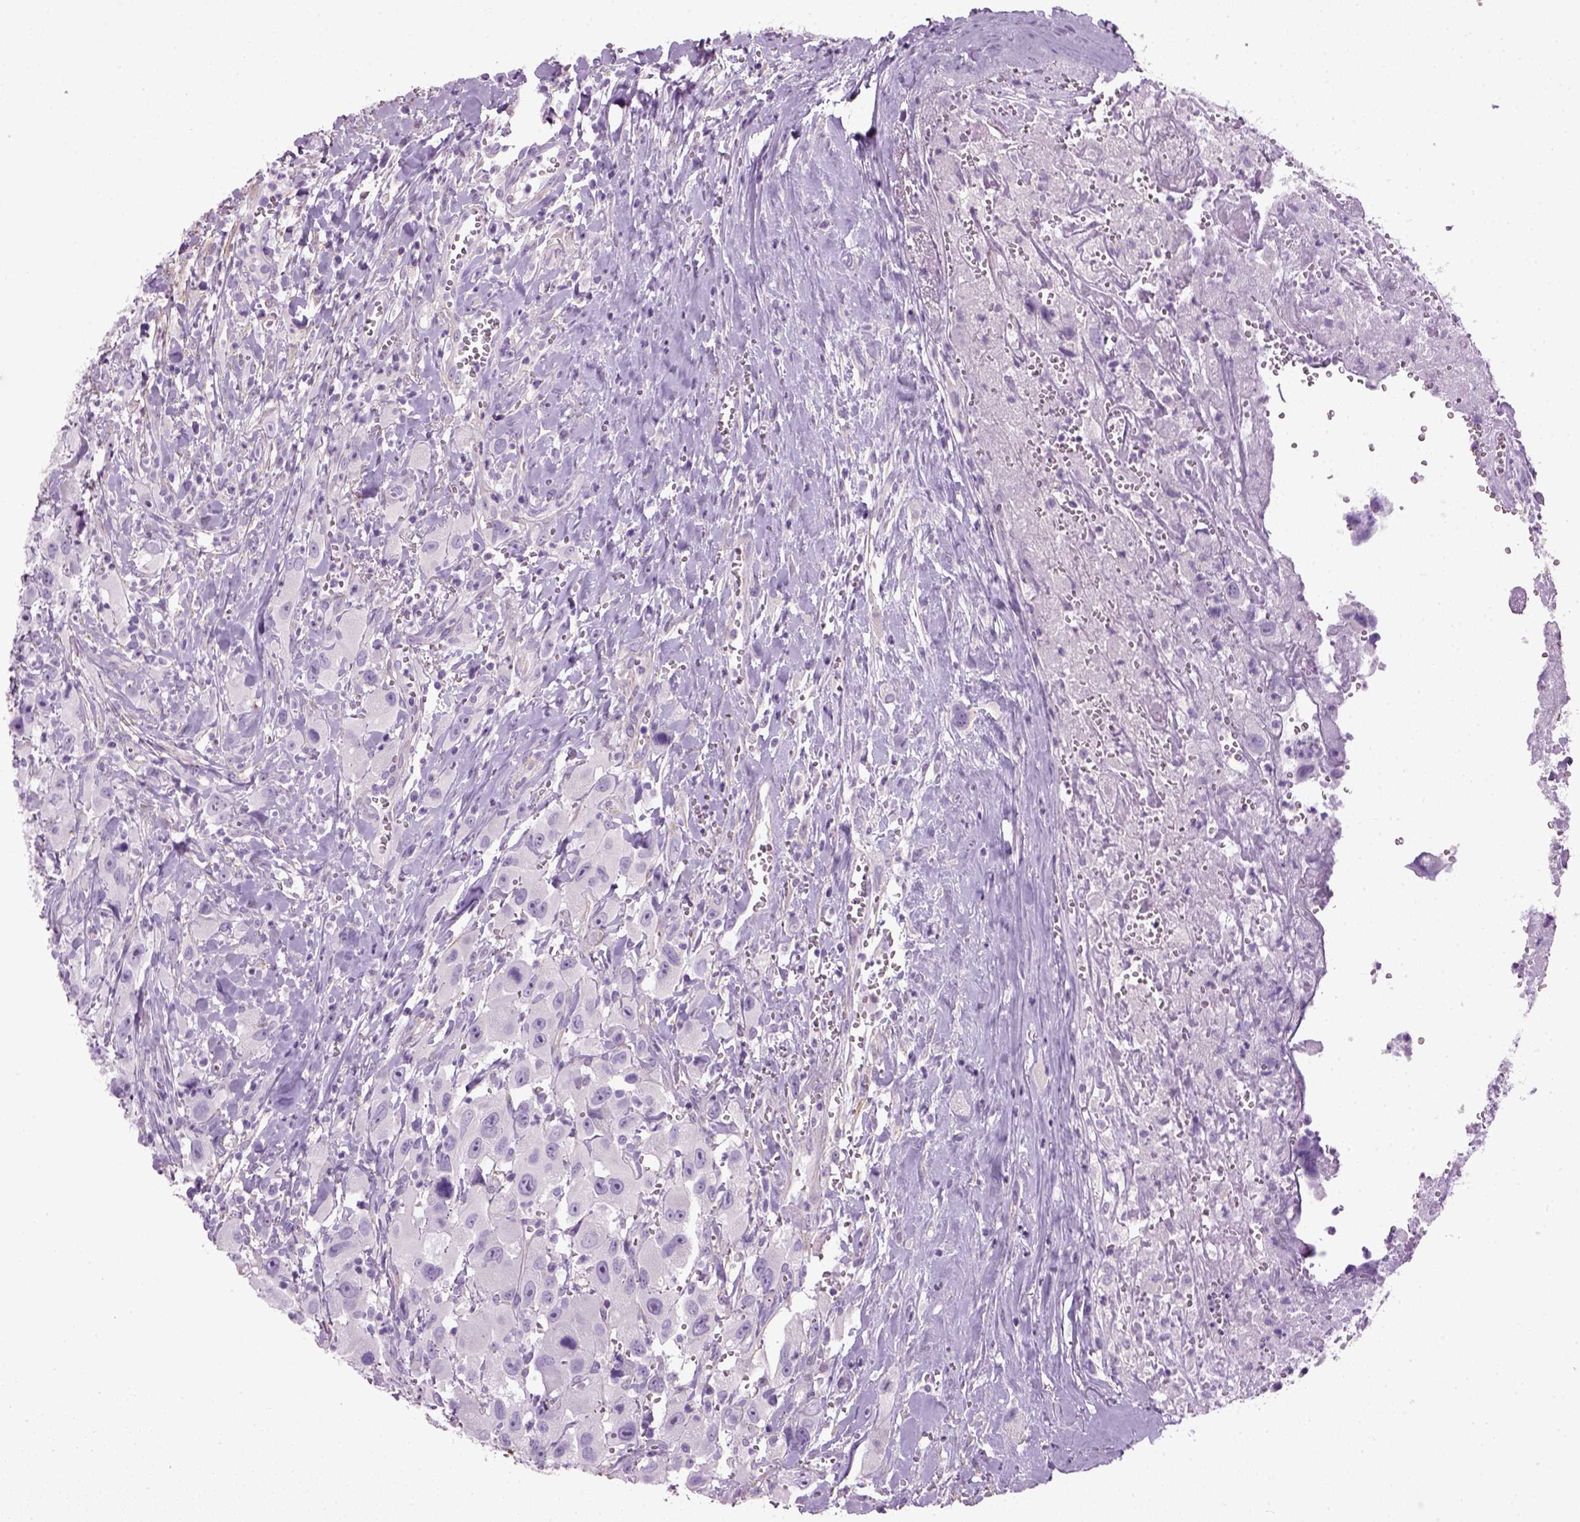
{"staining": {"intensity": "negative", "quantity": "none", "location": "none"}, "tissue": "head and neck cancer", "cell_type": "Tumor cells", "image_type": "cancer", "snomed": [{"axis": "morphology", "description": "Squamous cell carcinoma, NOS"}, {"axis": "morphology", "description": "Squamous cell carcinoma, metastatic, NOS"}, {"axis": "topography", "description": "Oral tissue"}, {"axis": "topography", "description": "Head-Neck"}], "caption": "An image of human metastatic squamous cell carcinoma (head and neck) is negative for staining in tumor cells.", "gene": "FAM161A", "patient": {"sex": "female", "age": 85}}